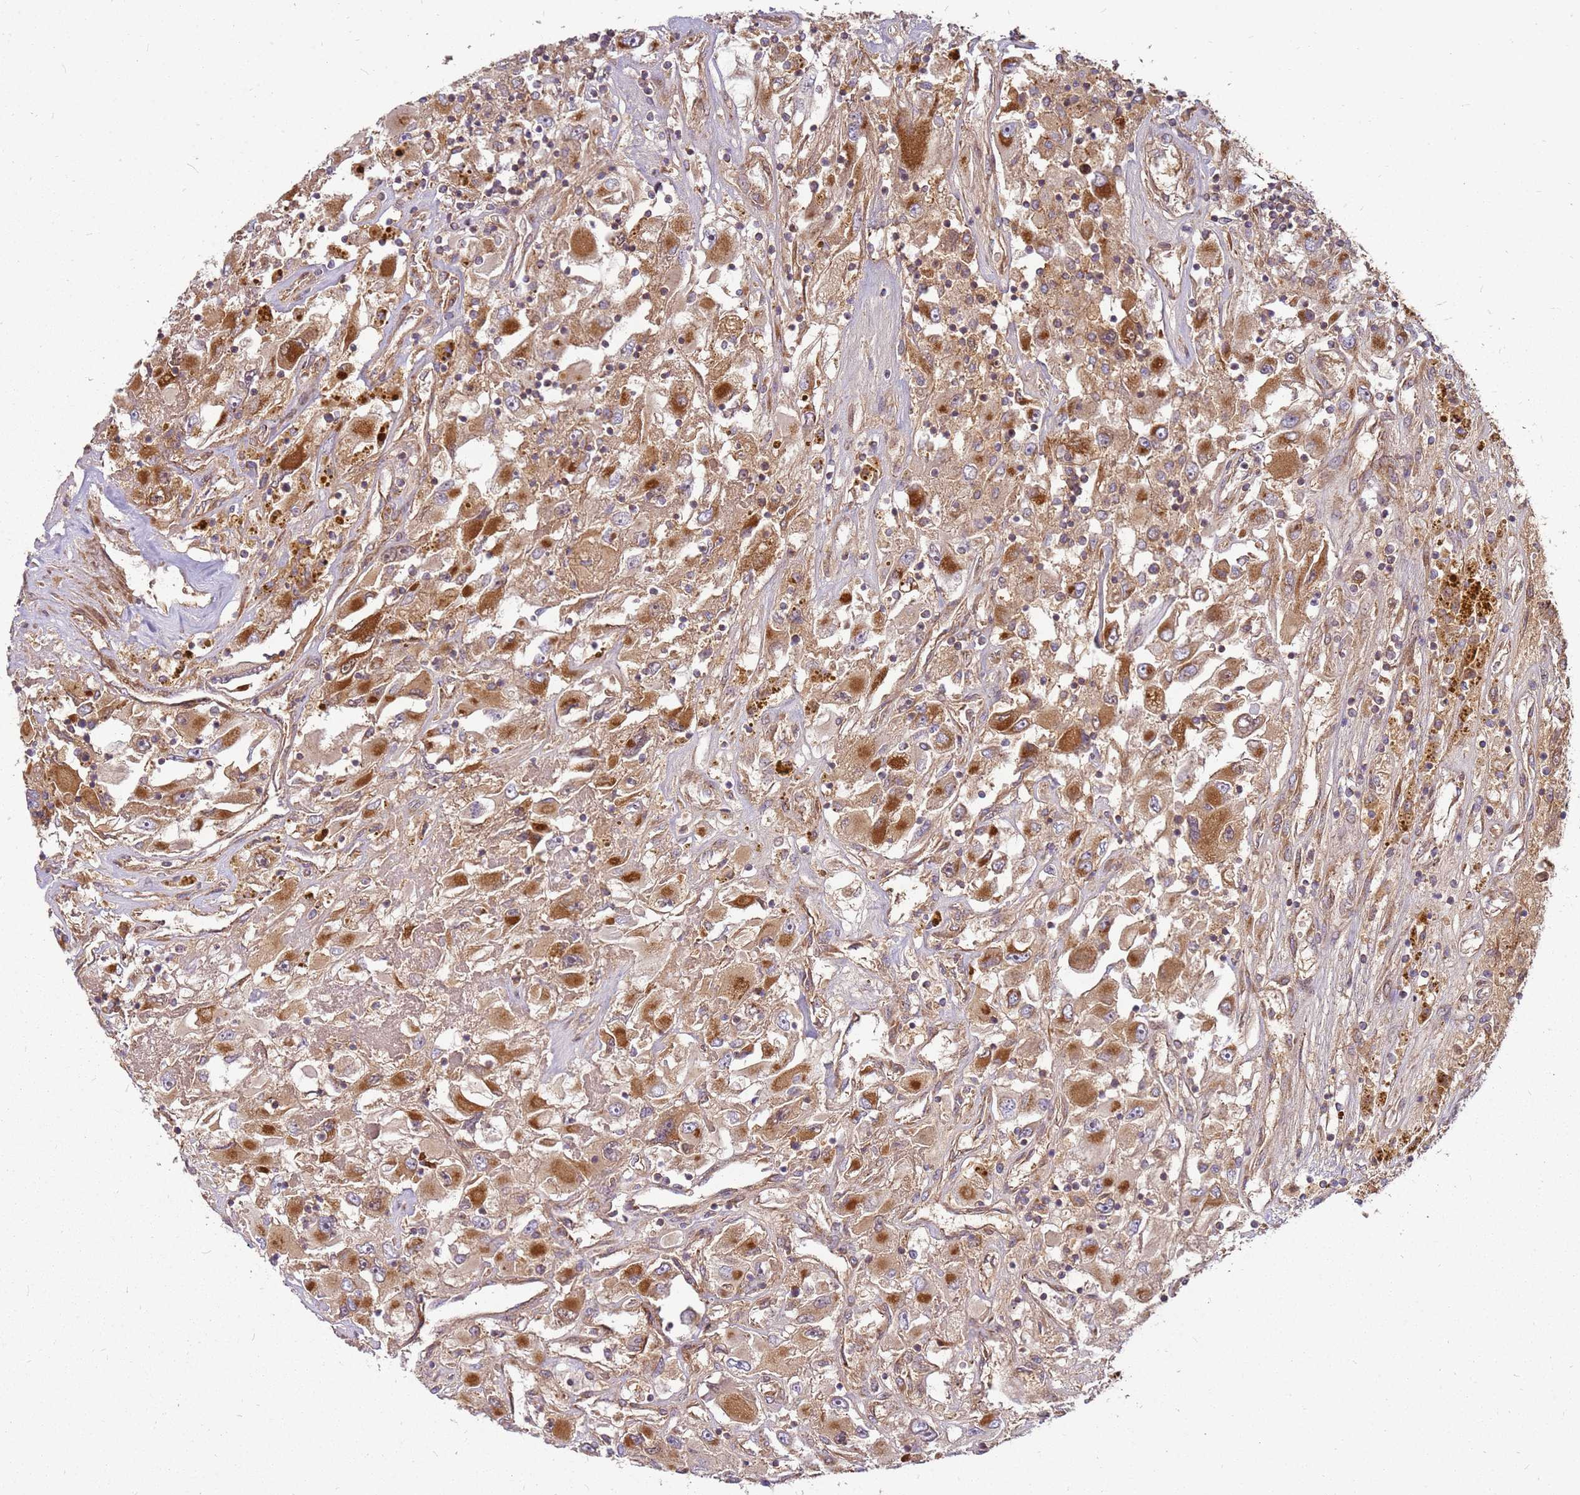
{"staining": {"intensity": "strong", "quantity": ">75%", "location": "cytoplasmic/membranous"}, "tissue": "renal cancer", "cell_type": "Tumor cells", "image_type": "cancer", "snomed": [{"axis": "morphology", "description": "Adenocarcinoma, NOS"}, {"axis": "topography", "description": "Kidney"}], "caption": "Protein analysis of renal adenocarcinoma tissue exhibits strong cytoplasmic/membranous positivity in approximately >75% of tumor cells.", "gene": "CCDC159", "patient": {"sex": "female", "age": 52}}